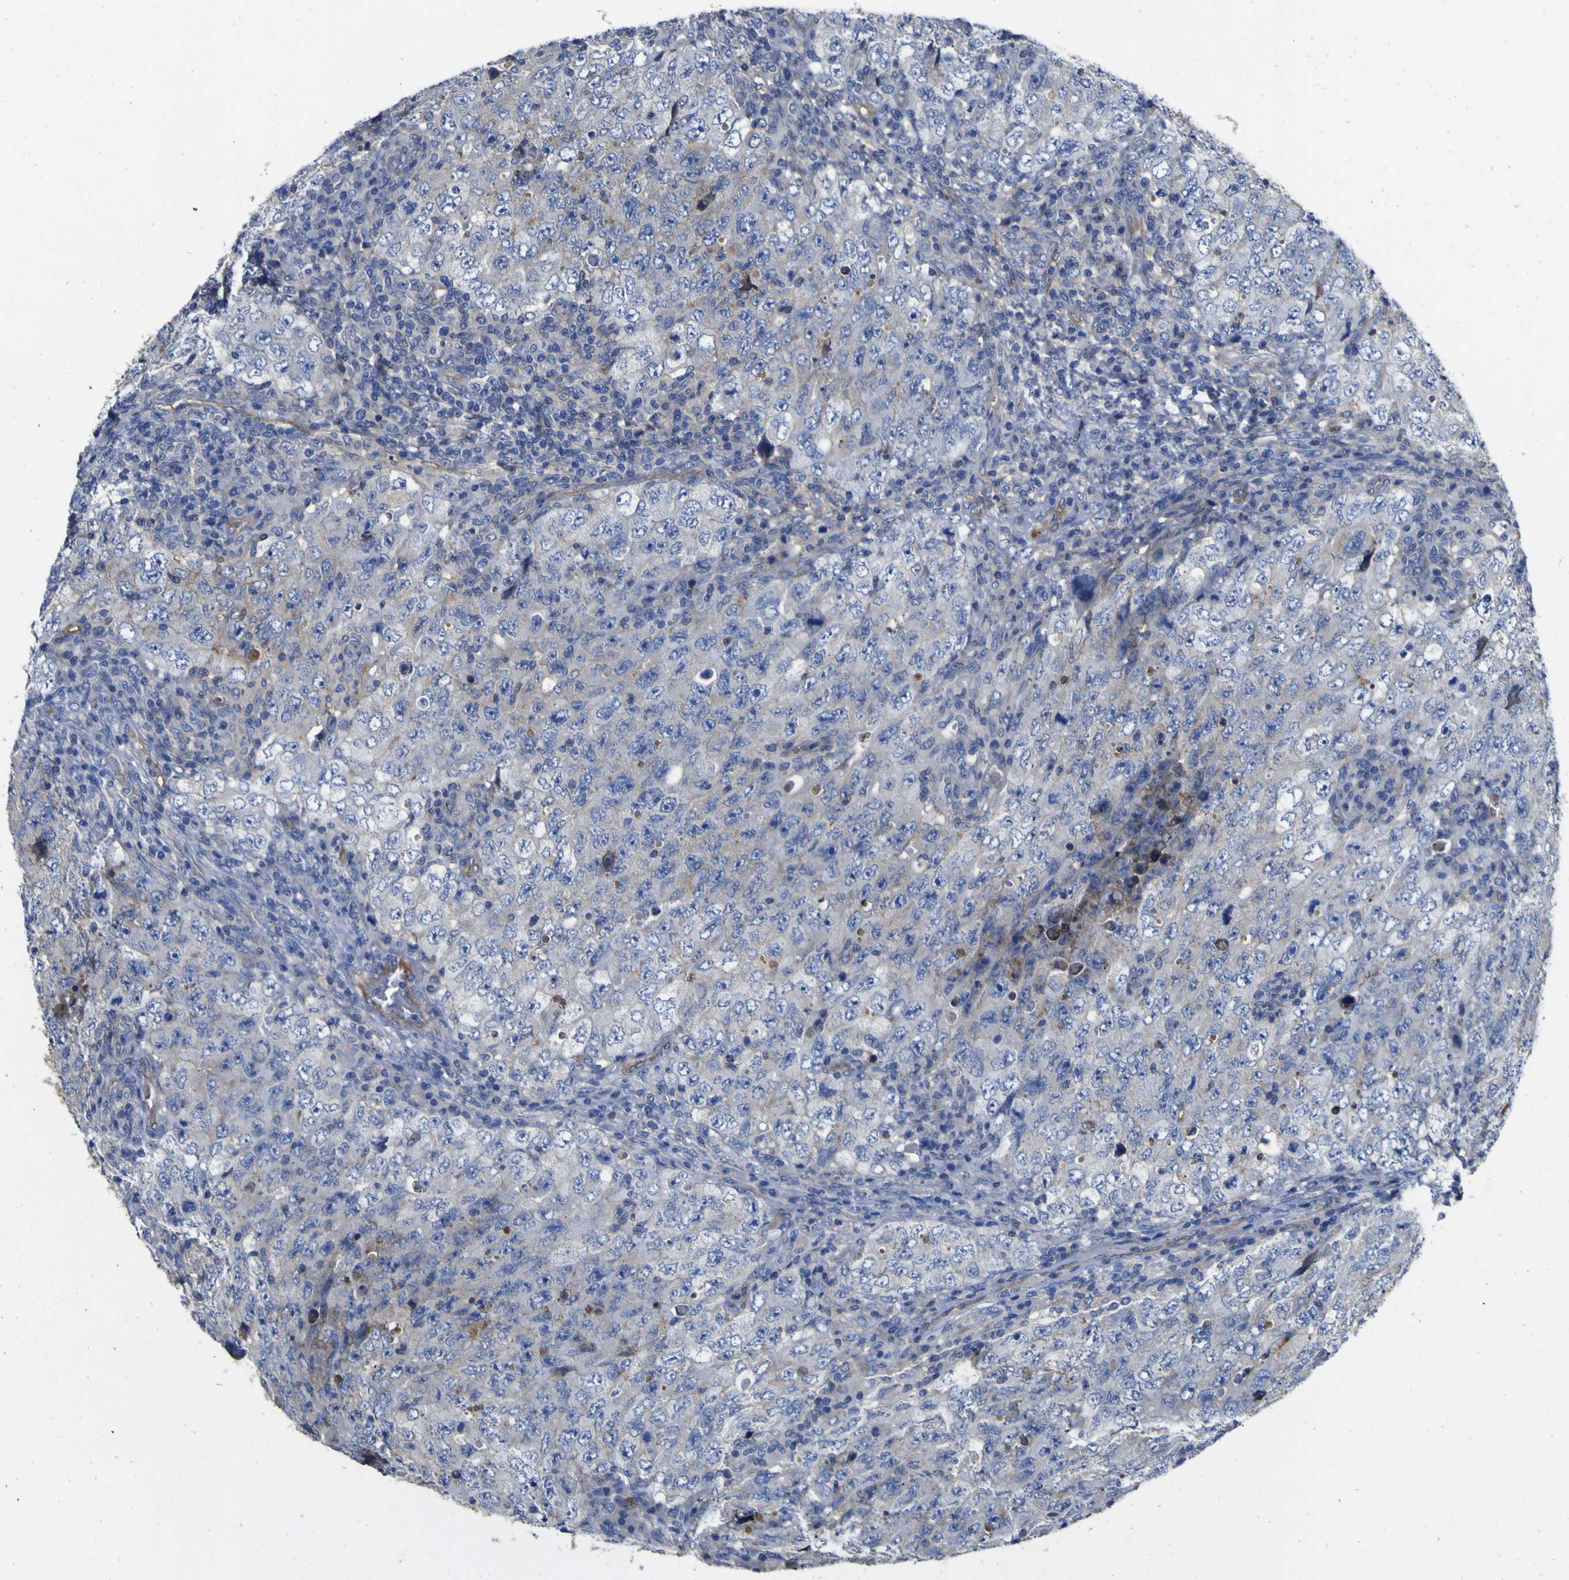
{"staining": {"intensity": "negative", "quantity": "none", "location": "none"}, "tissue": "testis cancer", "cell_type": "Tumor cells", "image_type": "cancer", "snomed": [{"axis": "morphology", "description": "Carcinoma, Embryonal, NOS"}, {"axis": "topography", "description": "Testis"}], "caption": "This is an immunohistochemistry (IHC) photomicrograph of human testis cancer (embryonal carcinoma). There is no positivity in tumor cells.", "gene": "CD151", "patient": {"sex": "male", "age": 26}}